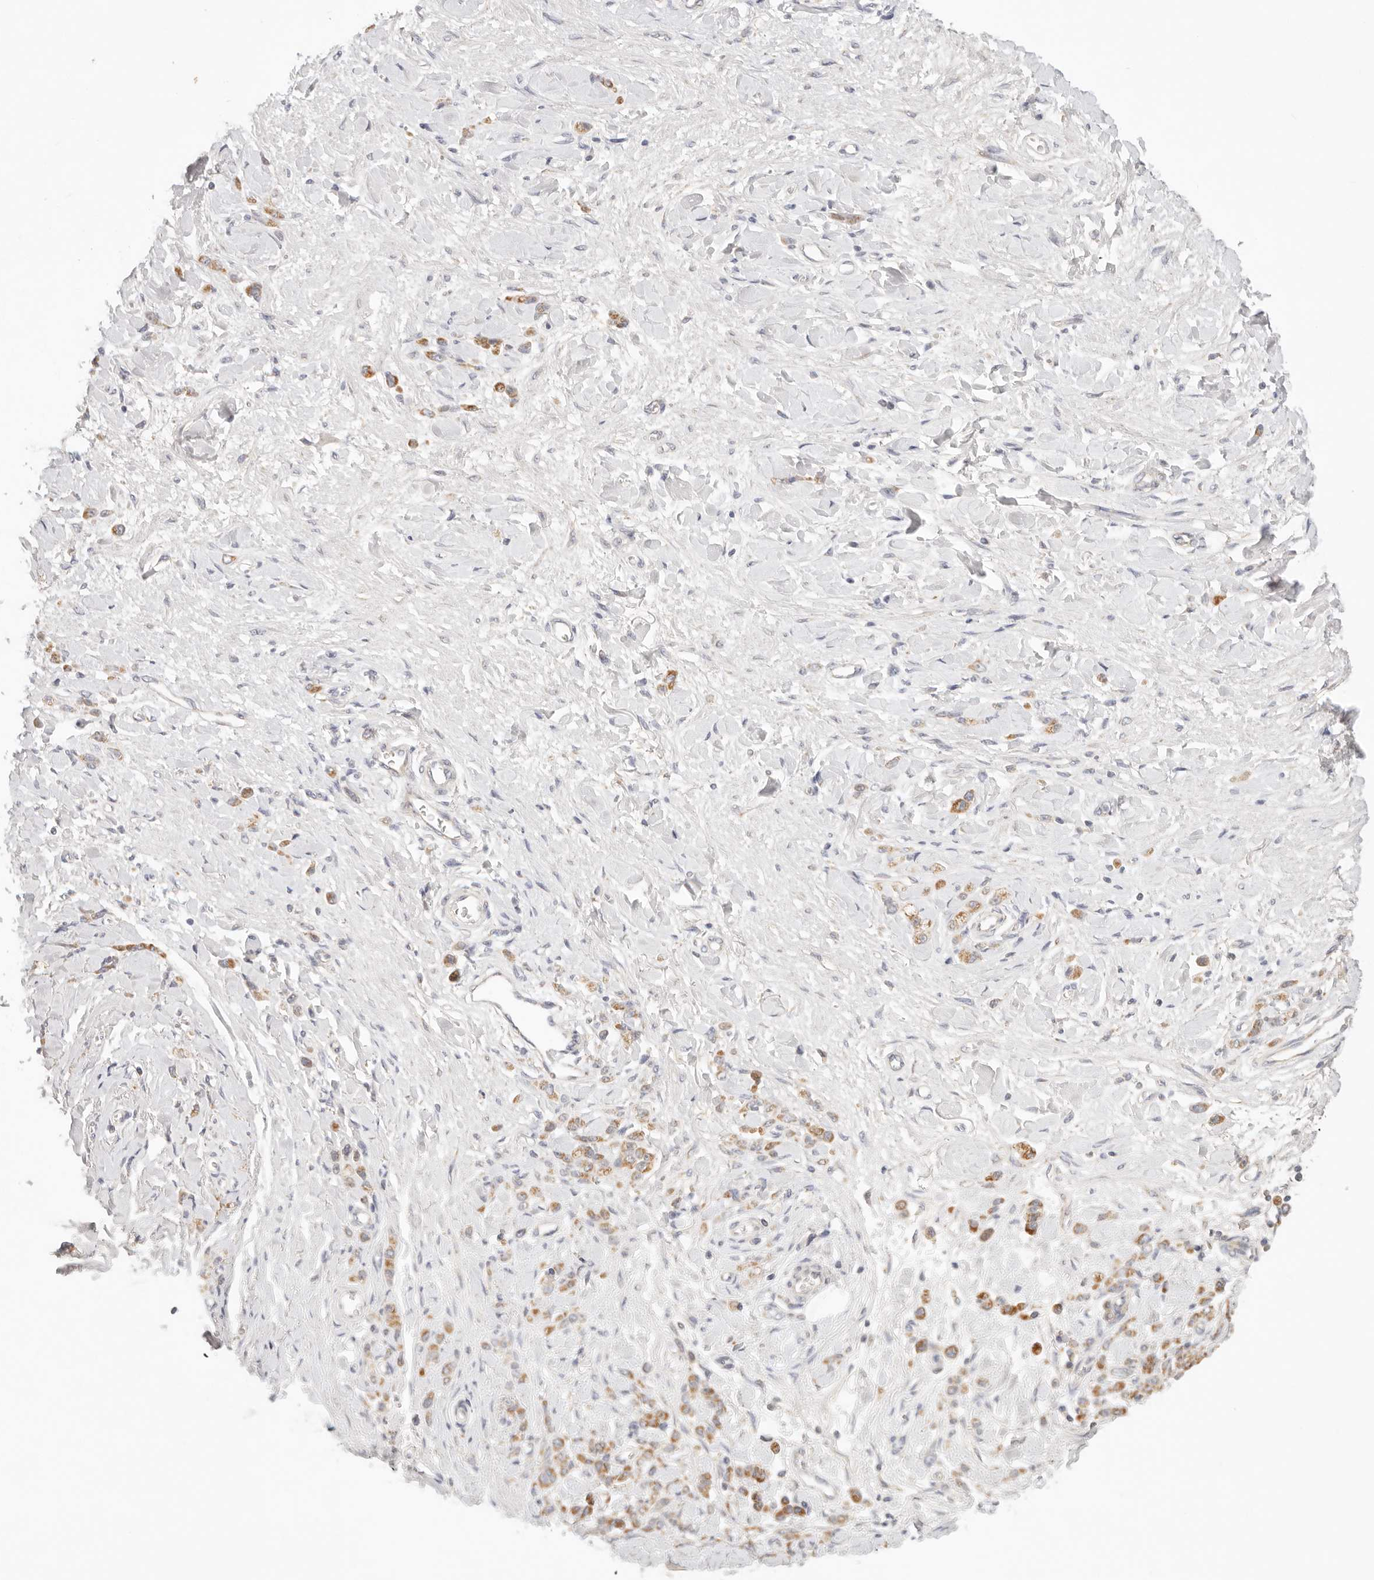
{"staining": {"intensity": "moderate", "quantity": ">75%", "location": "cytoplasmic/membranous"}, "tissue": "stomach cancer", "cell_type": "Tumor cells", "image_type": "cancer", "snomed": [{"axis": "morphology", "description": "Normal tissue, NOS"}, {"axis": "morphology", "description": "Adenocarcinoma, NOS"}, {"axis": "topography", "description": "Stomach"}], "caption": "Tumor cells demonstrate medium levels of moderate cytoplasmic/membranous positivity in about >75% of cells in human stomach adenocarcinoma.", "gene": "COA6", "patient": {"sex": "male", "age": 82}}